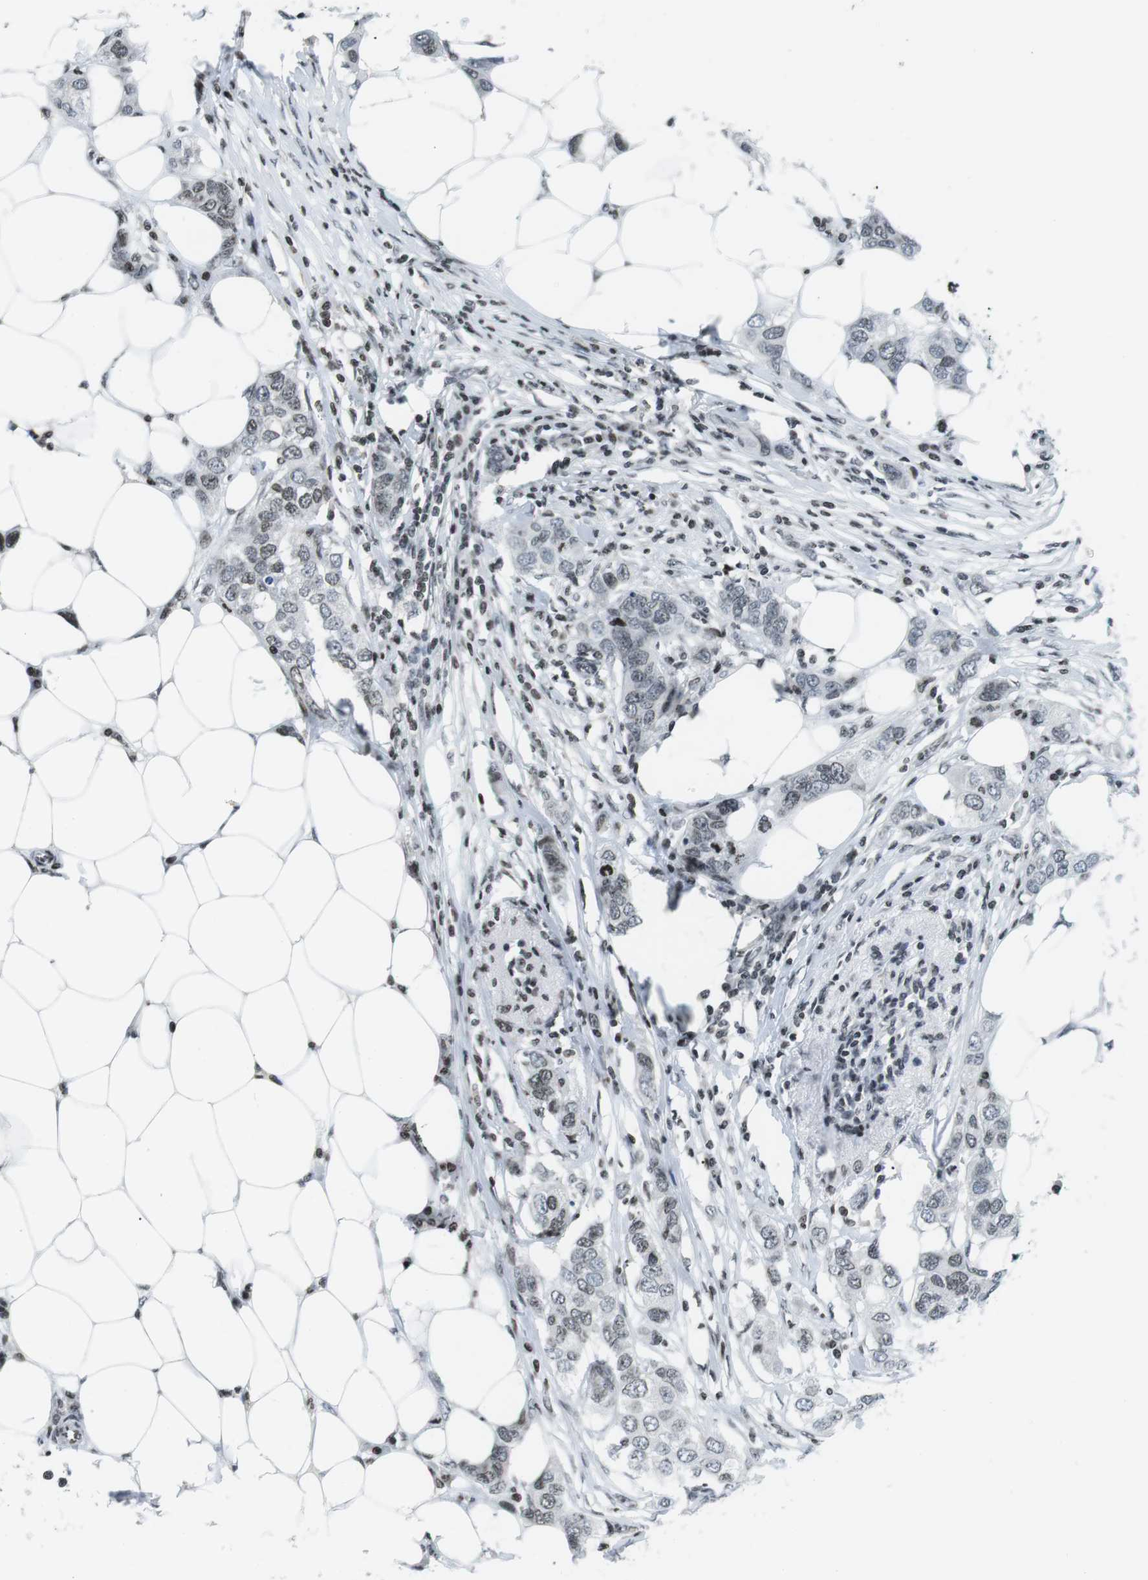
{"staining": {"intensity": "weak", "quantity": "<25%", "location": "nuclear"}, "tissue": "breast cancer", "cell_type": "Tumor cells", "image_type": "cancer", "snomed": [{"axis": "morphology", "description": "Duct carcinoma"}, {"axis": "topography", "description": "Breast"}], "caption": "A high-resolution micrograph shows immunohistochemistry staining of breast cancer (infiltrating ductal carcinoma), which shows no significant staining in tumor cells.", "gene": "E2F2", "patient": {"sex": "female", "age": 50}}